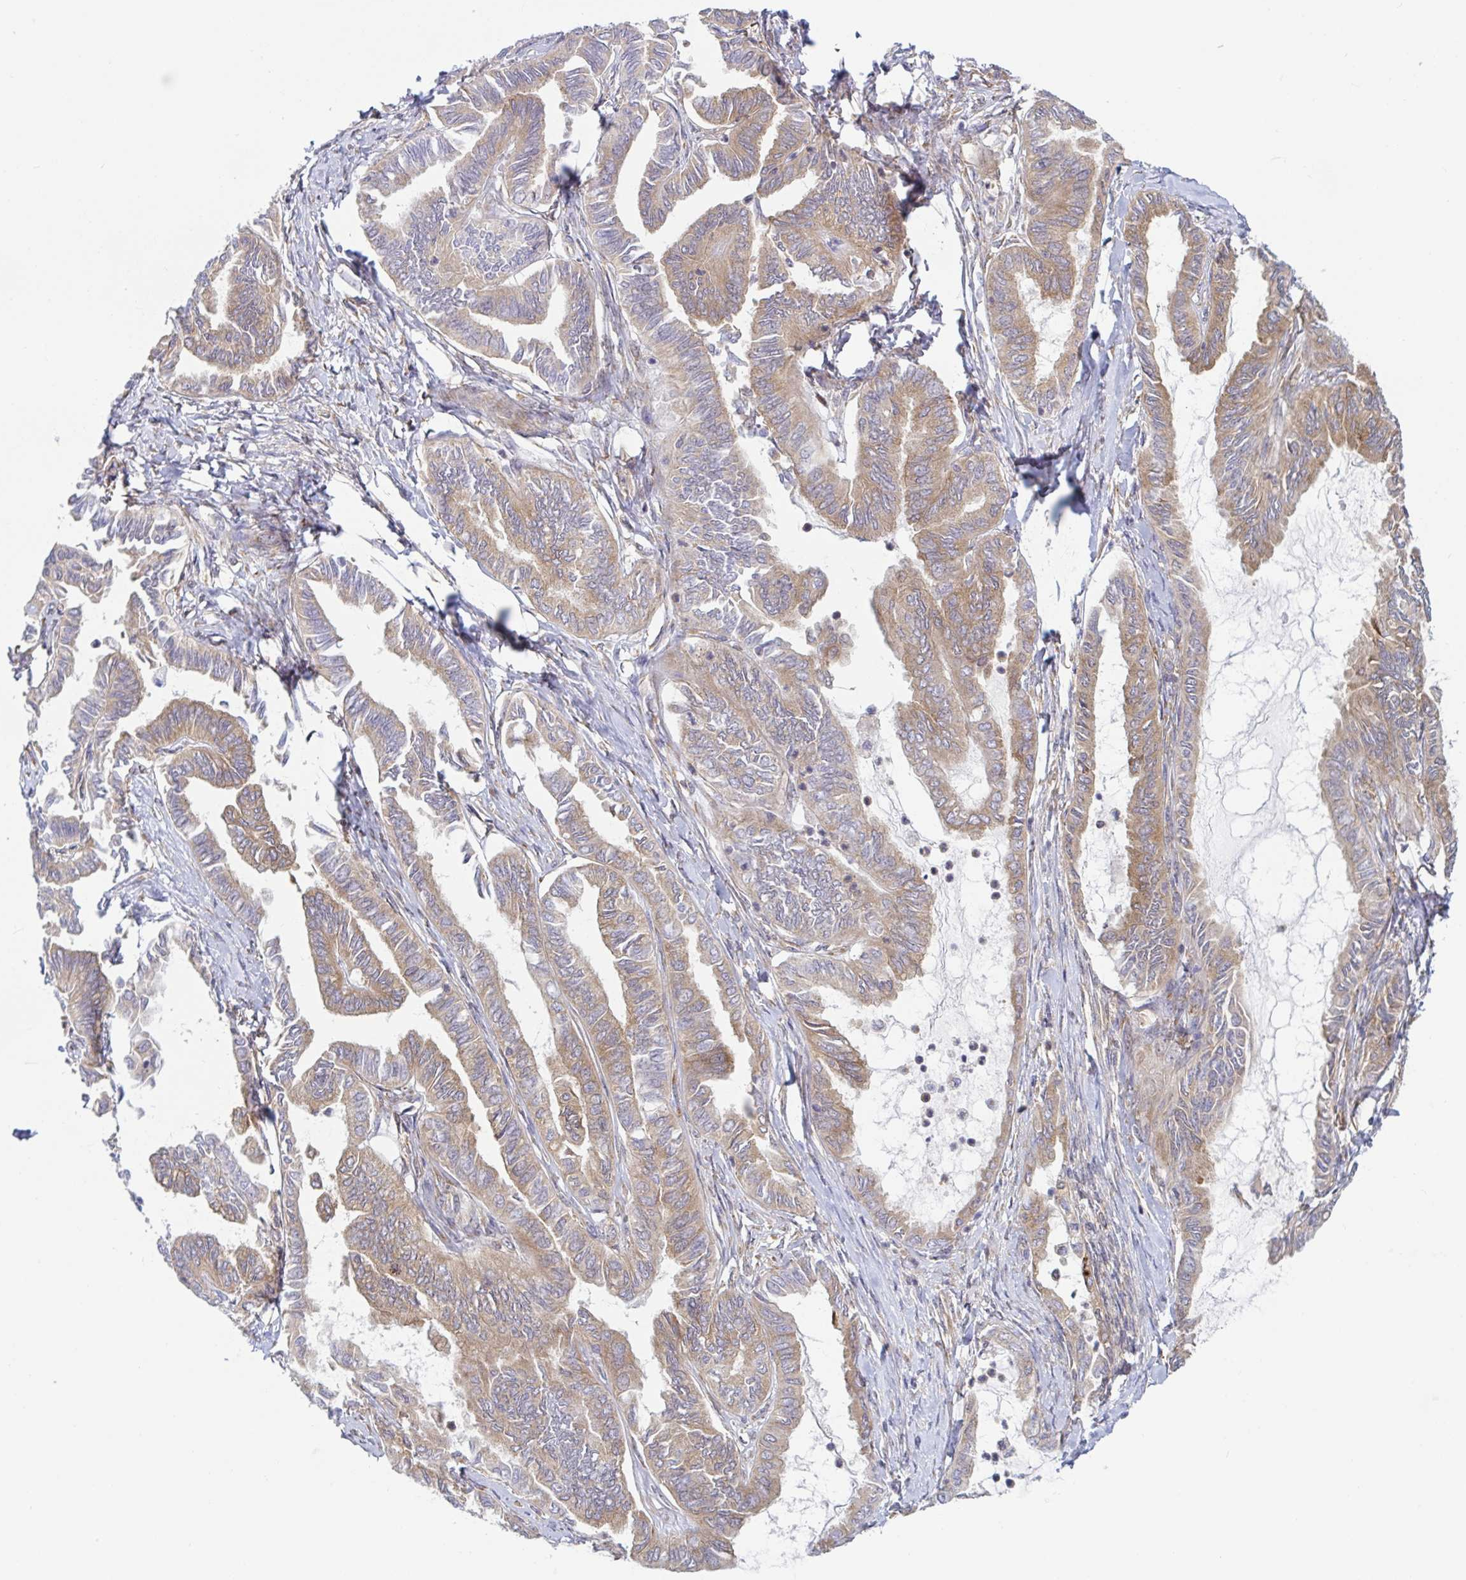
{"staining": {"intensity": "weak", "quantity": ">75%", "location": "cytoplasmic/membranous"}, "tissue": "ovarian cancer", "cell_type": "Tumor cells", "image_type": "cancer", "snomed": [{"axis": "morphology", "description": "Carcinoma, endometroid"}, {"axis": "topography", "description": "Ovary"}], "caption": "Ovarian cancer was stained to show a protein in brown. There is low levels of weak cytoplasmic/membranous staining in approximately >75% of tumor cells.", "gene": "LARP1", "patient": {"sex": "female", "age": 70}}